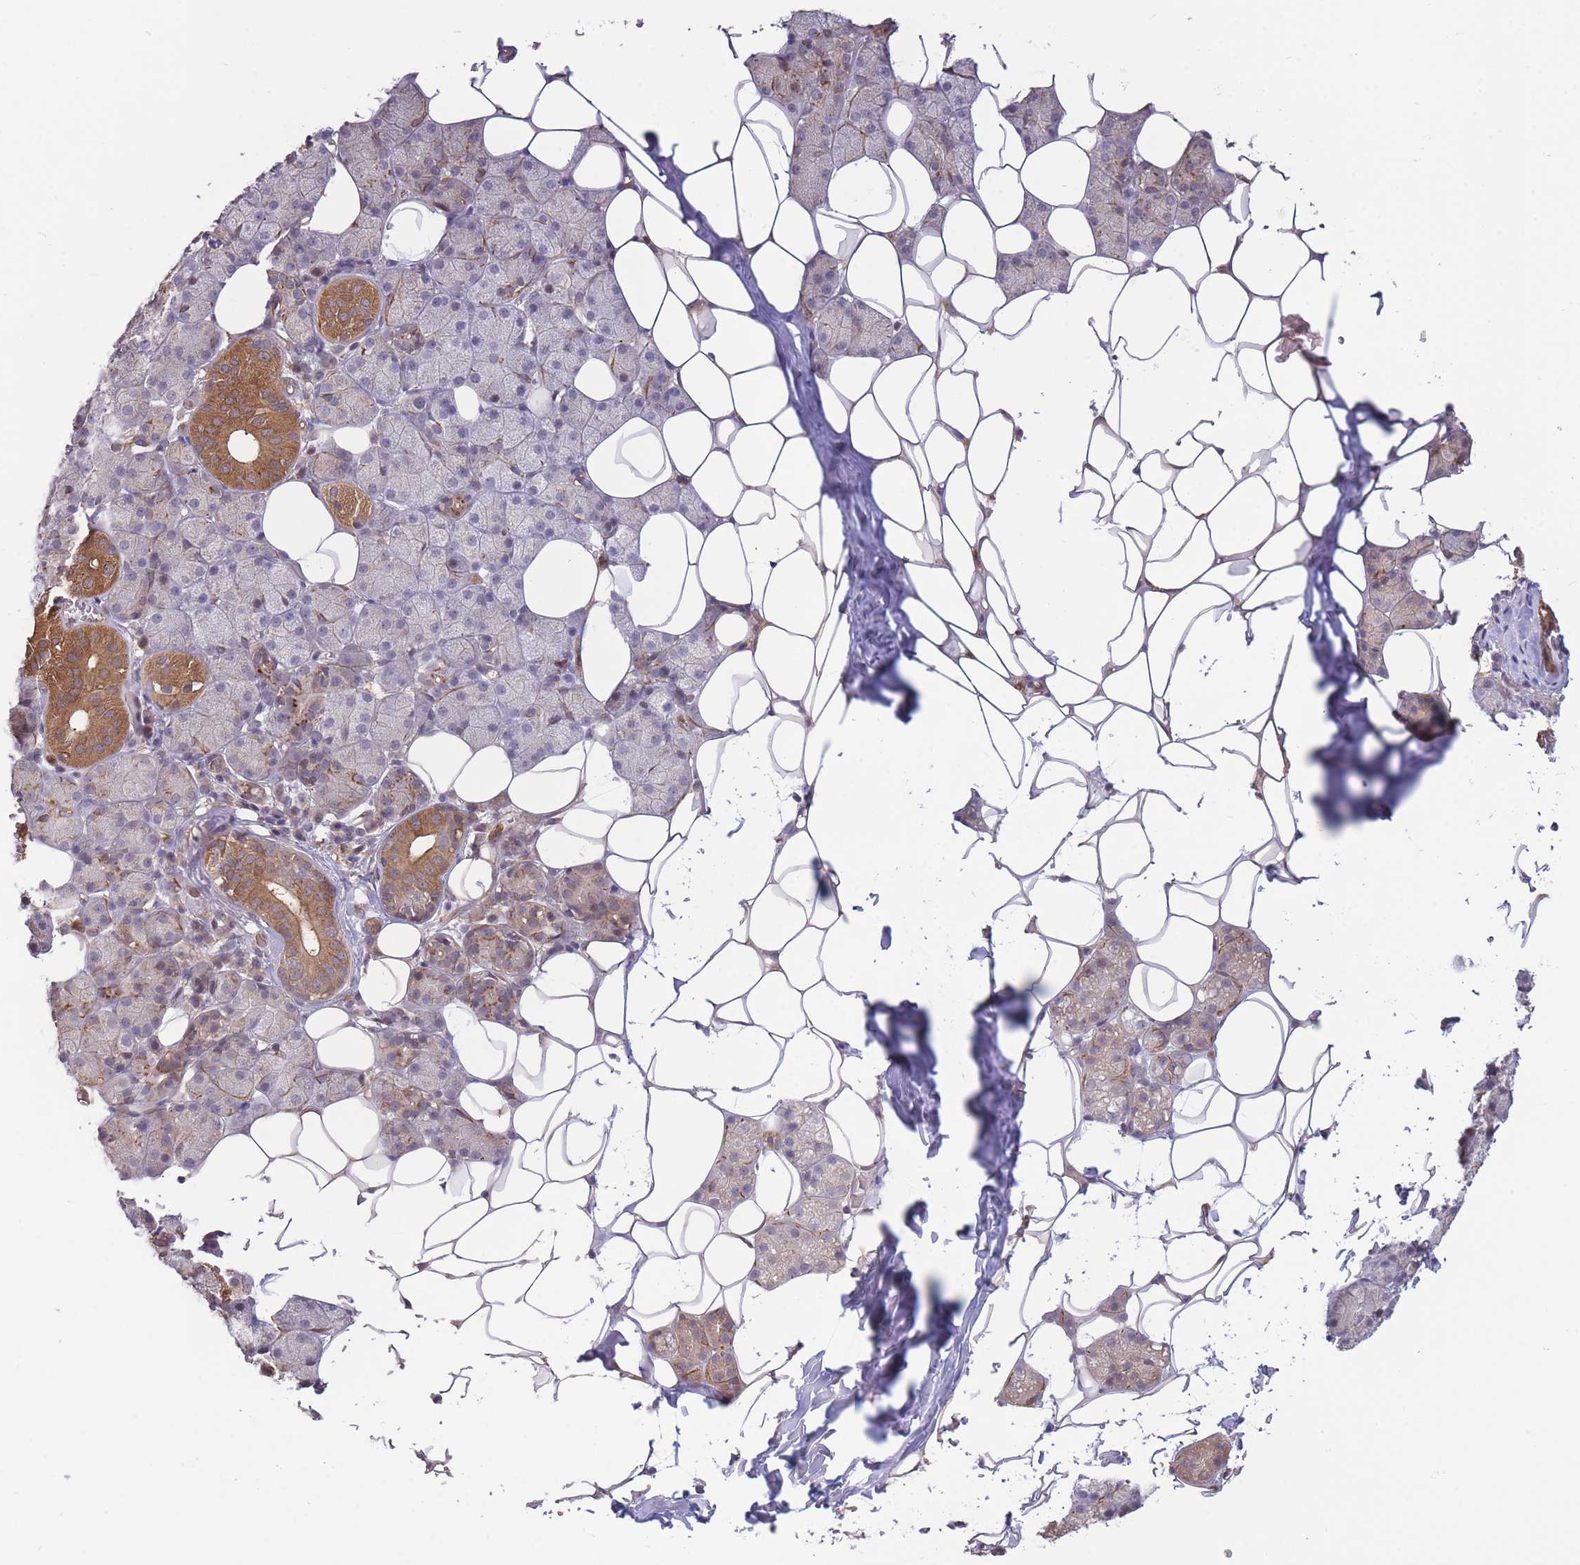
{"staining": {"intensity": "moderate", "quantity": "25%-75%", "location": "cytoplasmic/membranous"}, "tissue": "salivary gland", "cell_type": "Glandular cells", "image_type": "normal", "snomed": [{"axis": "morphology", "description": "Normal tissue, NOS"}, {"axis": "topography", "description": "Salivary gland"}], "caption": "Protein staining of benign salivary gland demonstrates moderate cytoplasmic/membranous staining in about 25%-75% of glandular cells.", "gene": "ZNF304", "patient": {"sex": "female", "age": 33}}